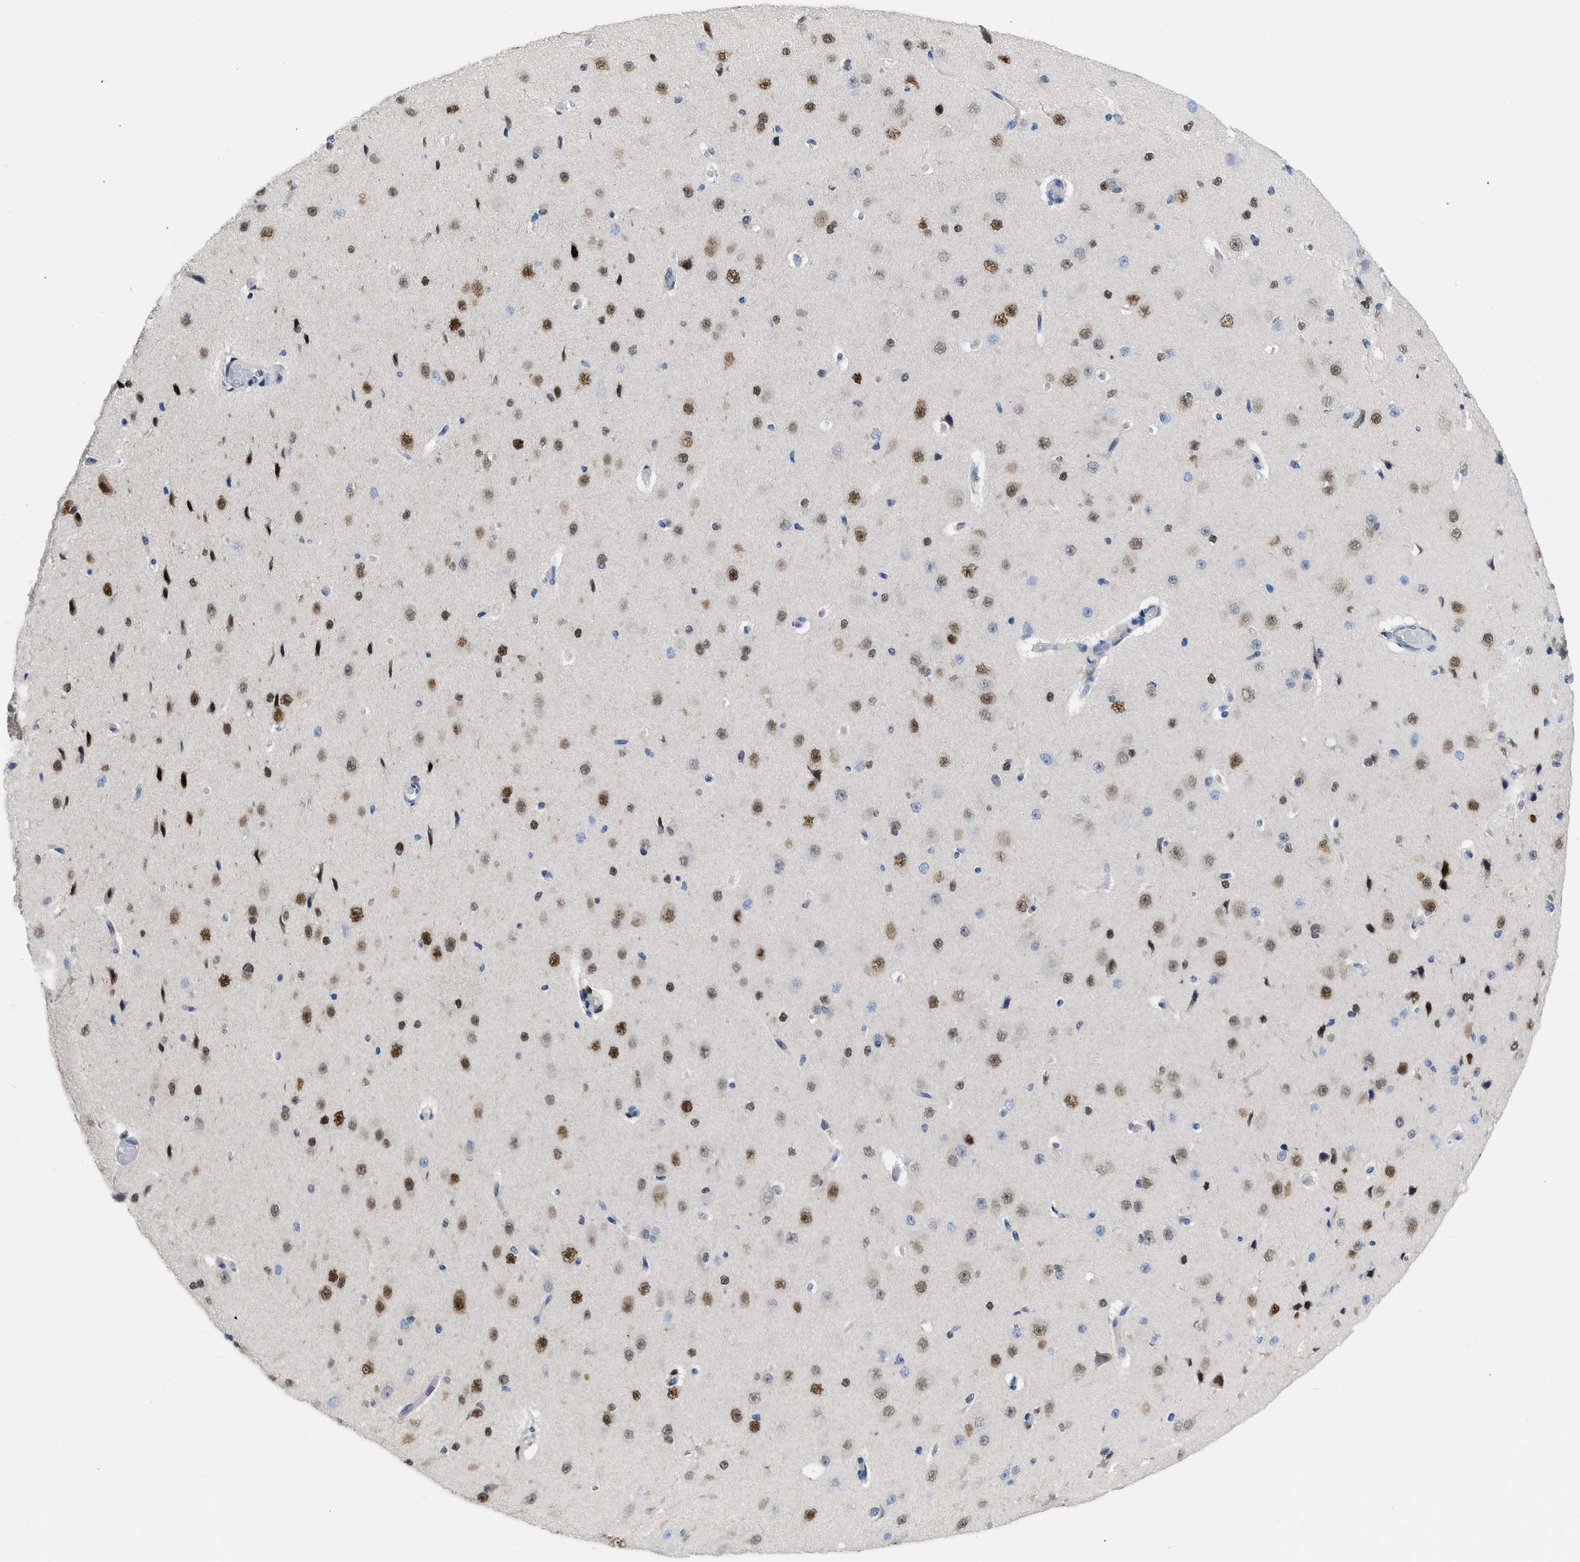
{"staining": {"intensity": "negative", "quantity": "none", "location": "none"}, "tissue": "cerebral cortex", "cell_type": "Endothelial cells", "image_type": "normal", "snomed": [{"axis": "morphology", "description": "Normal tissue, NOS"}, {"axis": "morphology", "description": "Developmental malformation"}, {"axis": "topography", "description": "Cerebral cortex"}], "caption": "High magnification brightfield microscopy of normal cerebral cortex stained with DAB (3,3'-diaminobenzidine) (brown) and counterstained with hematoxylin (blue): endothelial cells show no significant positivity.", "gene": "NFIX", "patient": {"sex": "female", "age": 30}}